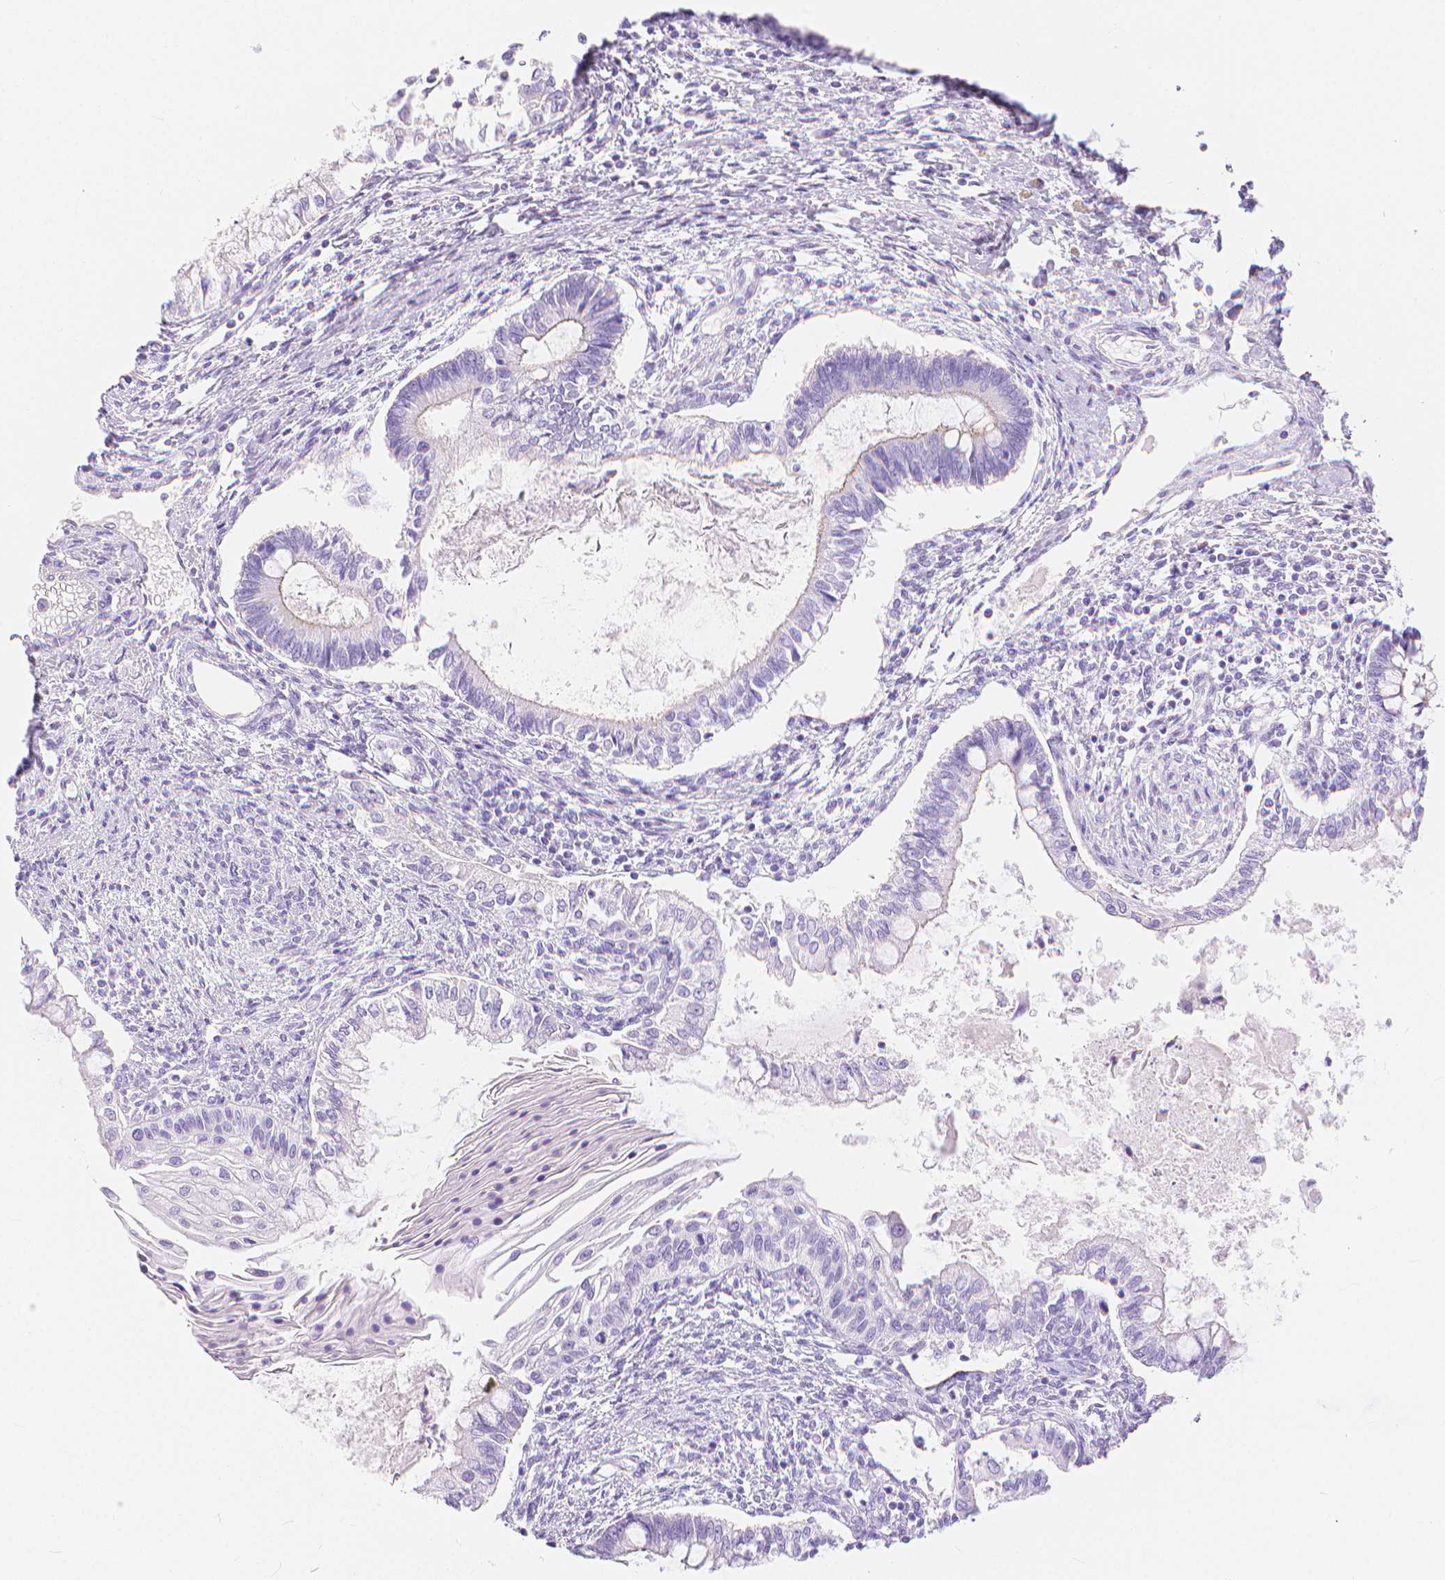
{"staining": {"intensity": "negative", "quantity": "none", "location": "none"}, "tissue": "testis cancer", "cell_type": "Tumor cells", "image_type": "cancer", "snomed": [{"axis": "morphology", "description": "Carcinoma, Embryonal, NOS"}, {"axis": "topography", "description": "Testis"}], "caption": "Immunohistochemistry histopathology image of neoplastic tissue: human testis cancer (embryonal carcinoma) stained with DAB (3,3'-diaminobenzidine) displays no significant protein staining in tumor cells.", "gene": "SLC27A5", "patient": {"sex": "male", "age": 37}}